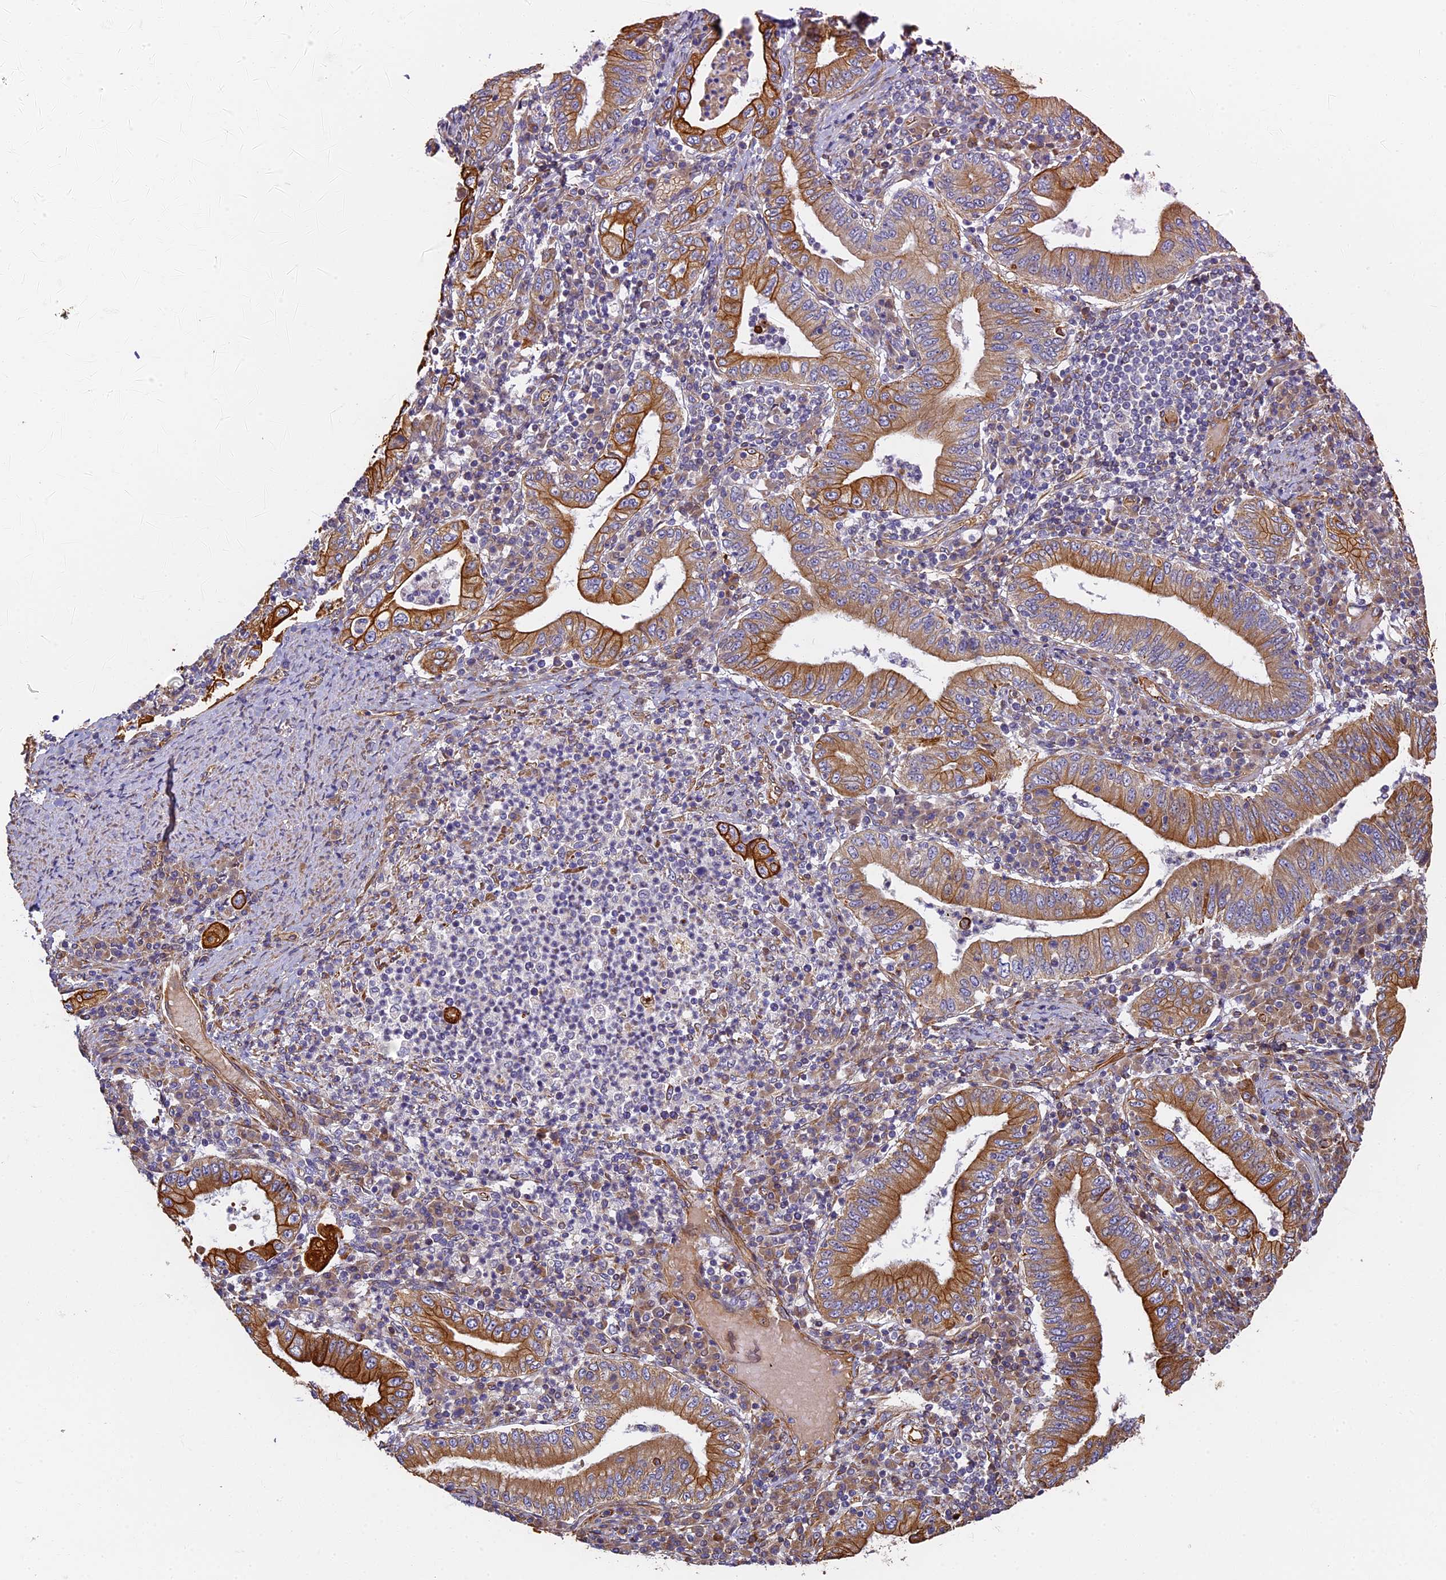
{"staining": {"intensity": "strong", "quantity": ">75%", "location": "cytoplasmic/membranous"}, "tissue": "stomach cancer", "cell_type": "Tumor cells", "image_type": "cancer", "snomed": [{"axis": "morphology", "description": "Normal tissue, NOS"}, {"axis": "morphology", "description": "Adenocarcinoma, NOS"}, {"axis": "topography", "description": "Esophagus"}, {"axis": "topography", "description": "Stomach, upper"}, {"axis": "topography", "description": "Peripheral nerve tissue"}], "caption": "Immunohistochemical staining of stomach cancer (adenocarcinoma) shows high levels of strong cytoplasmic/membranous positivity in about >75% of tumor cells. (Brightfield microscopy of DAB IHC at high magnification).", "gene": "LRRC57", "patient": {"sex": "male", "age": 62}}